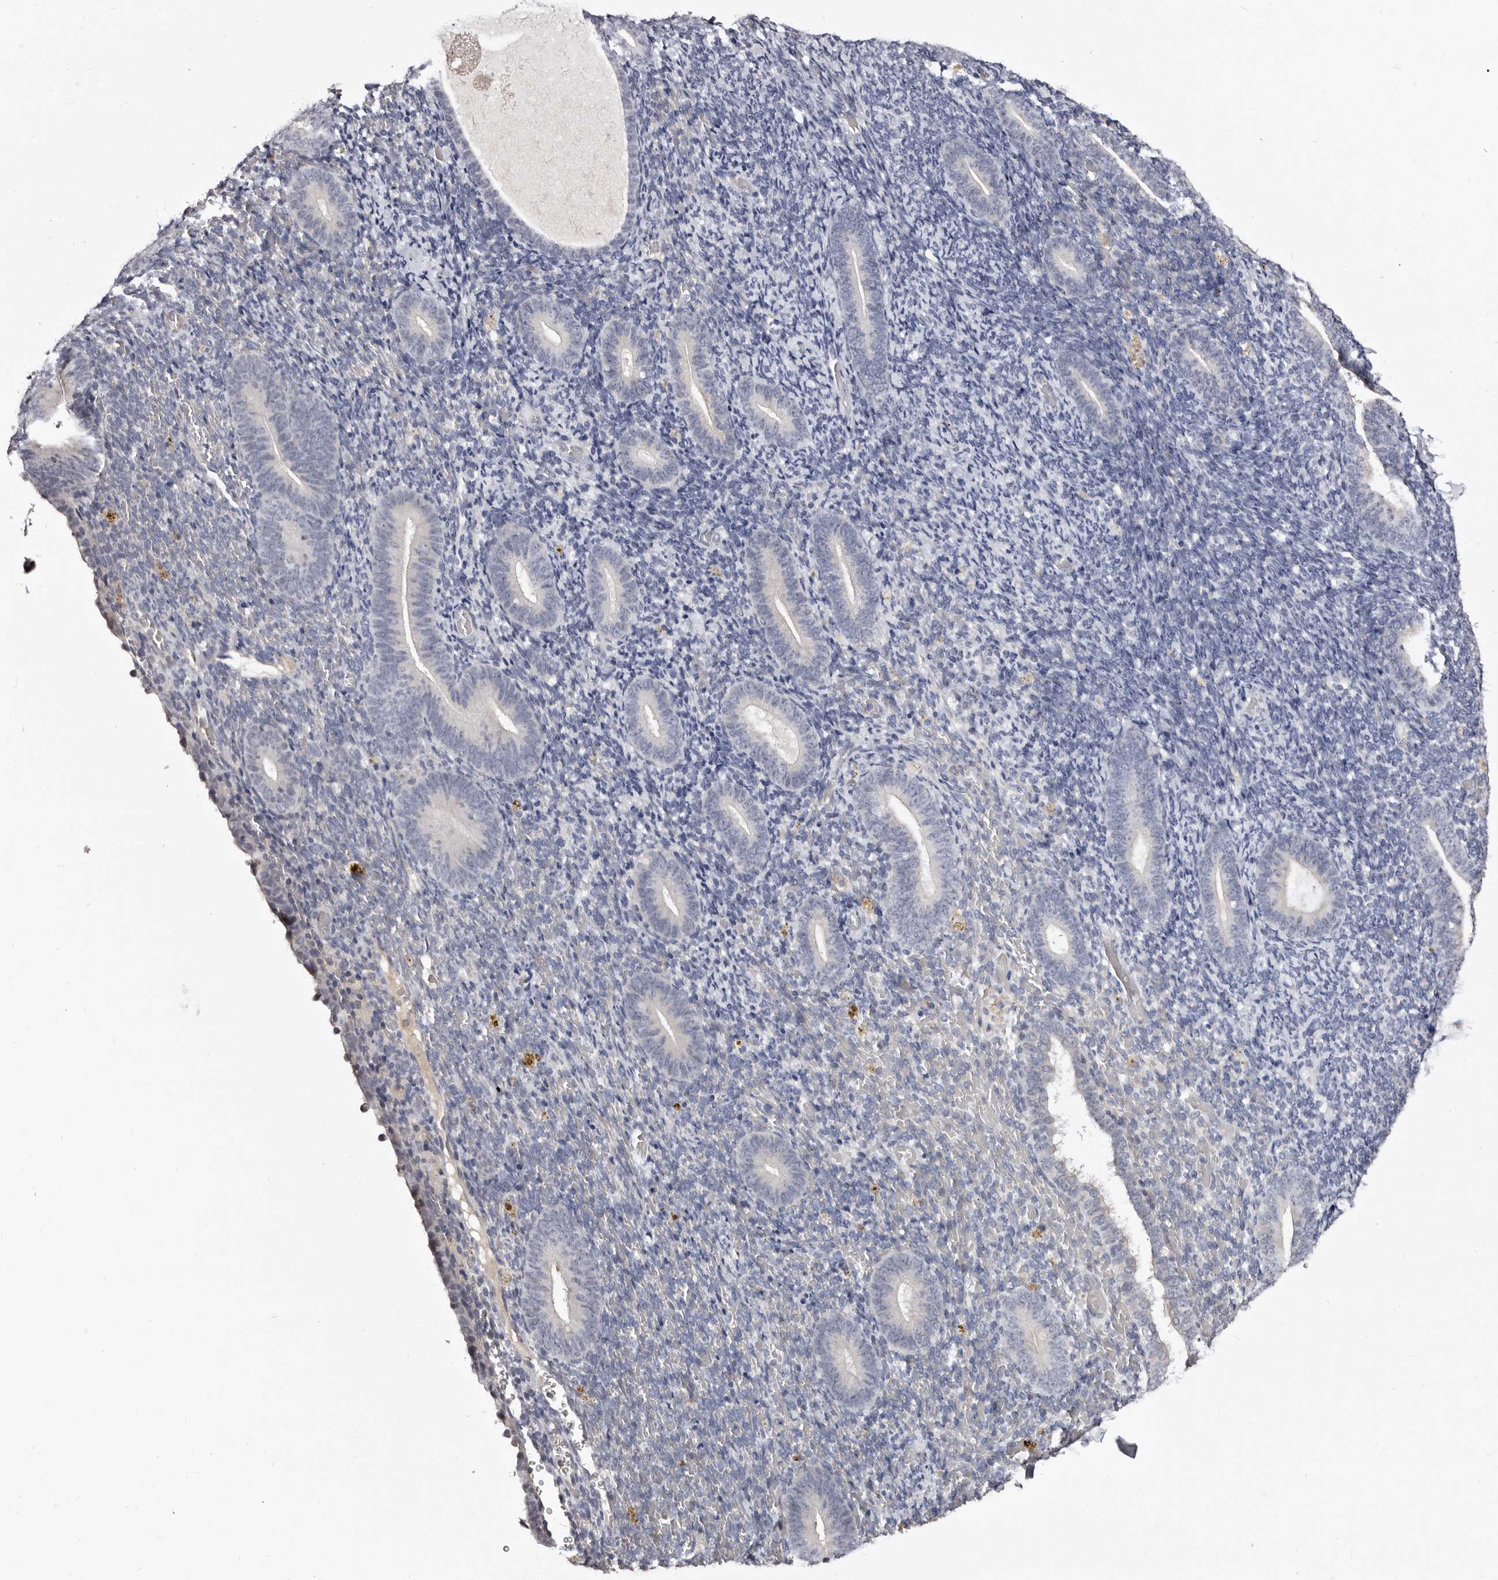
{"staining": {"intensity": "negative", "quantity": "none", "location": "none"}, "tissue": "endometrium", "cell_type": "Cells in endometrial stroma", "image_type": "normal", "snomed": [{"axis": "morphology", "description": "Normal tissue, NOS"}, {"axis": "topography", "description": "Endometrium"}], "caption": "Human endometrium stained for a protein using IHC demonstrates no expression in cells in endometrial stroma.", "gene": "BPGM", "patient": {"sex": "female", "age": 51}}